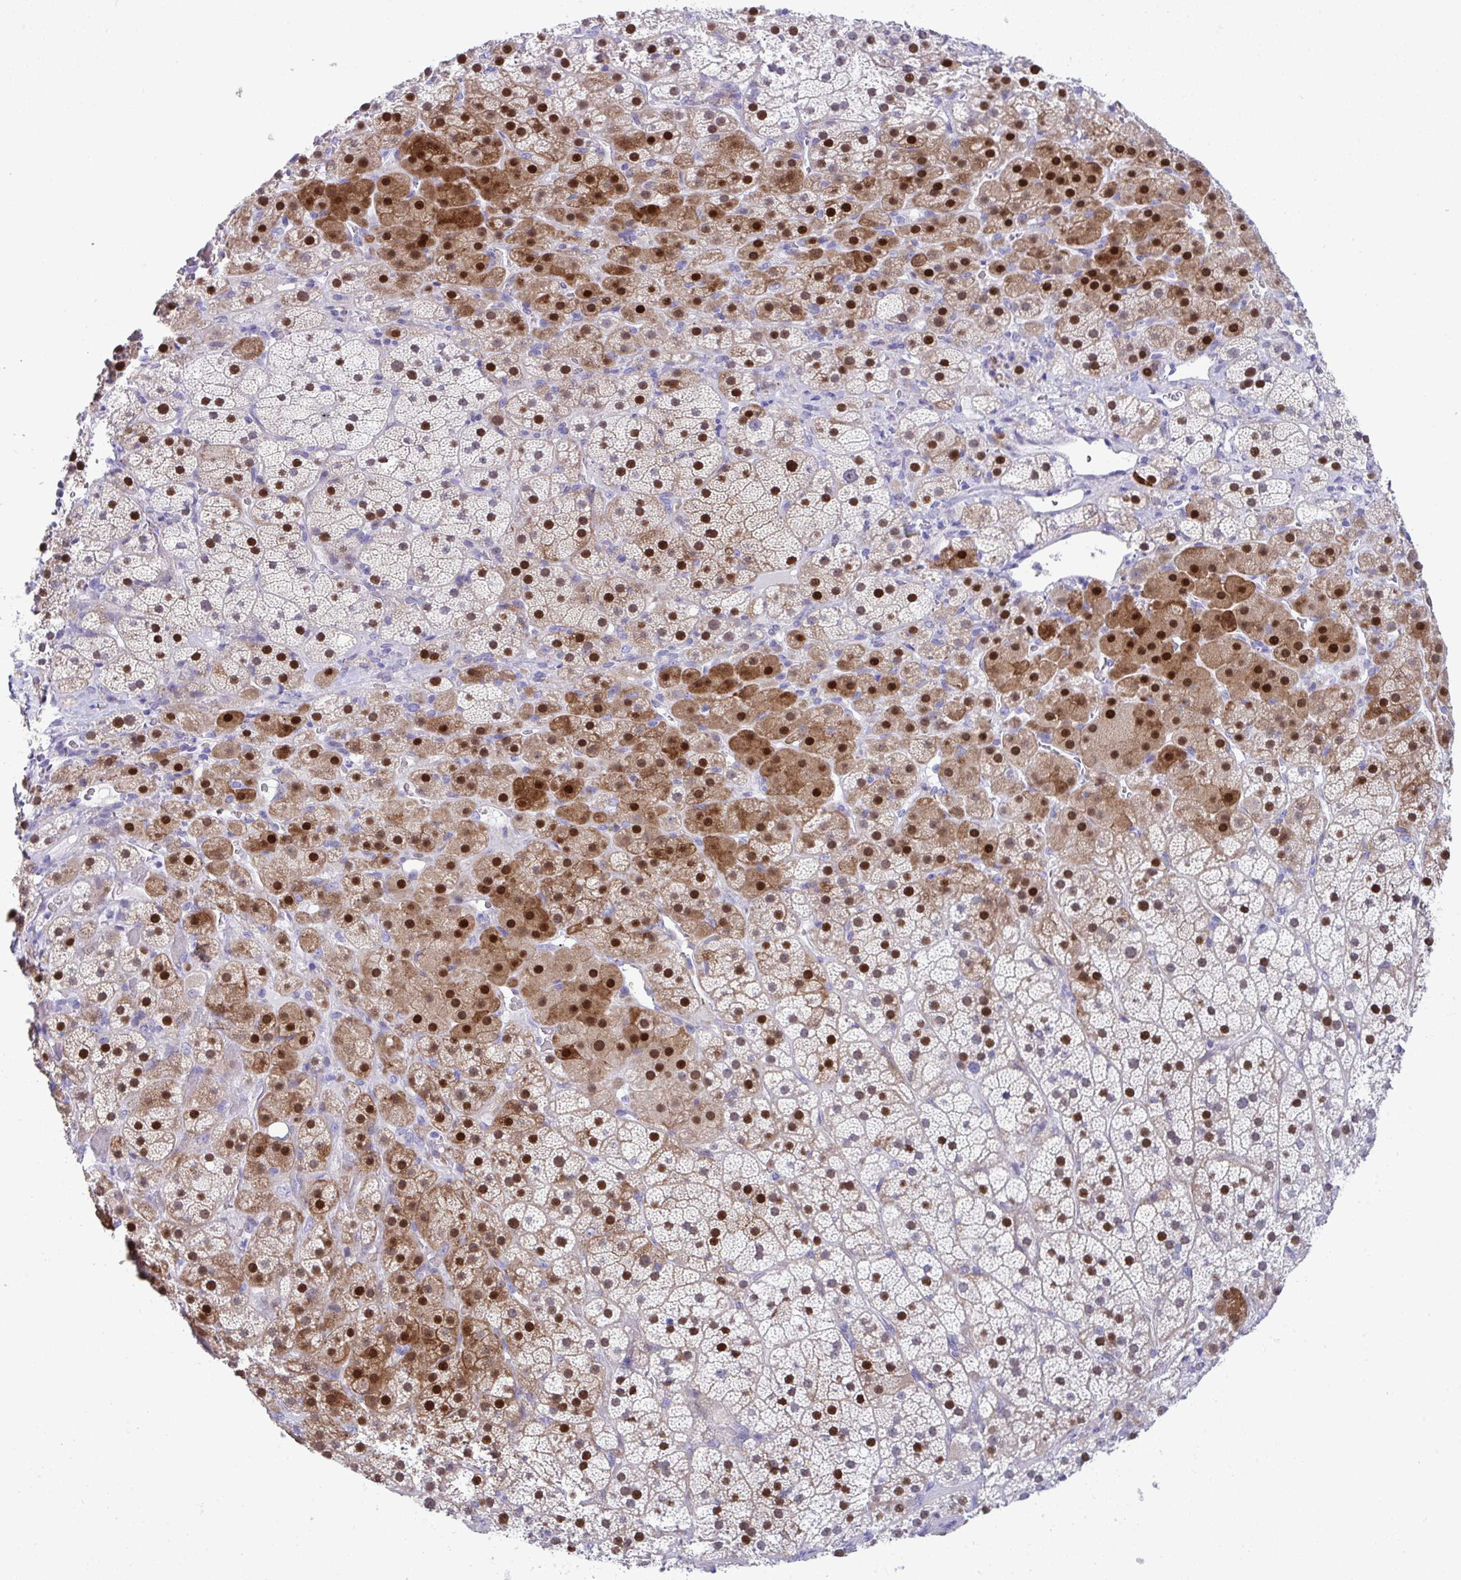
{"staining": {"intensity": "strong", "quantity": "25%-75%", "location": "cytoplasmic/membranous,nuclear"}, "tissue": "adrenal gland", "cell_type": "Glandular cells", "image_type": "normal", "snomed": [{"axis": "morphology", "description": "Normal tissue, NOS"}, {"axis": "topography", "description": "Adrenal gland"}], "caption": "IHC (DAB (3,3'-diaminobenzidine)) staining of benign adrenal gland shows strong cytoplasmic/membranous,nuclear protein expression in about 25%-75% of glandular cells.", "gene": "ISL1", "patient": {"sex": "male", "age": 57}}